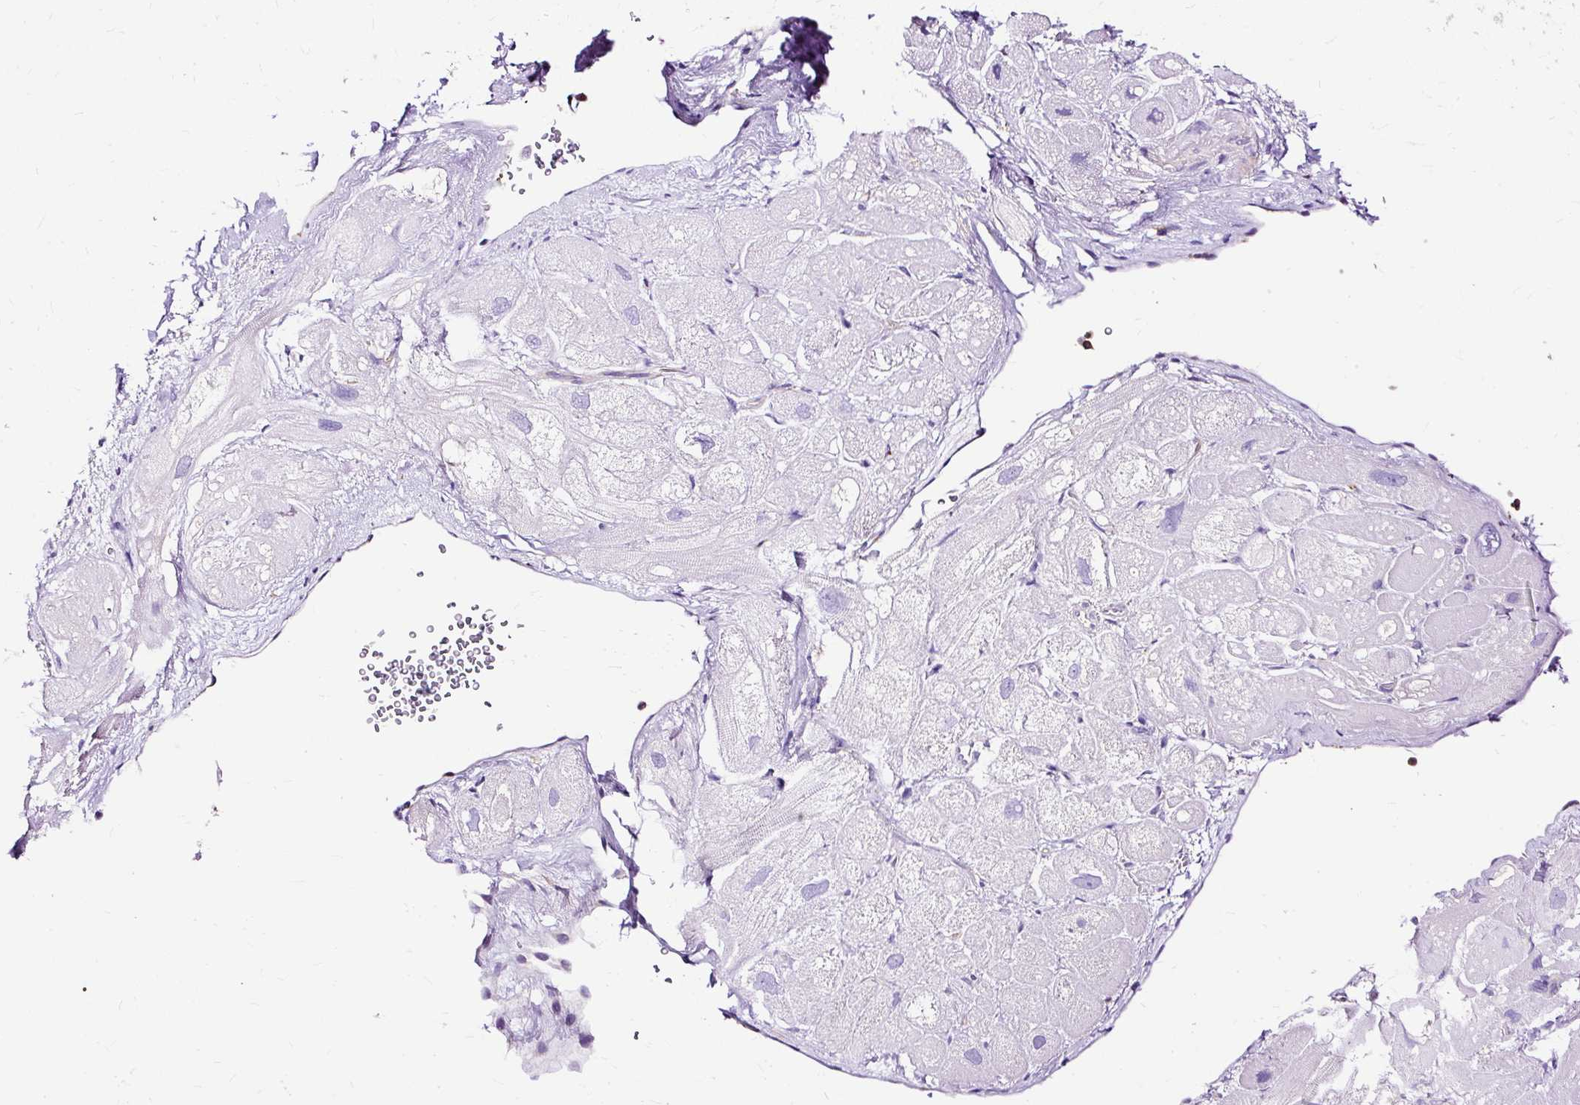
{"staining": {"intensity": "negative", "quantity": "none", "location": "none"}, "tissue": "heart muscle", "cell_type": "Cardiomyocytes", "image_type": "normal", "snomed": [{"axis": "morphology", "description": "Normal tissue, NOS"}, {"axis": "topography", "description": "Heart"}], "caption": "IHC micrograph of benign human heart muscle stained for a protein (brown), which displays no staining in cardiomyocytes.", "gene": "TWF2", "patient": {"sex": "male", "age": 49}}